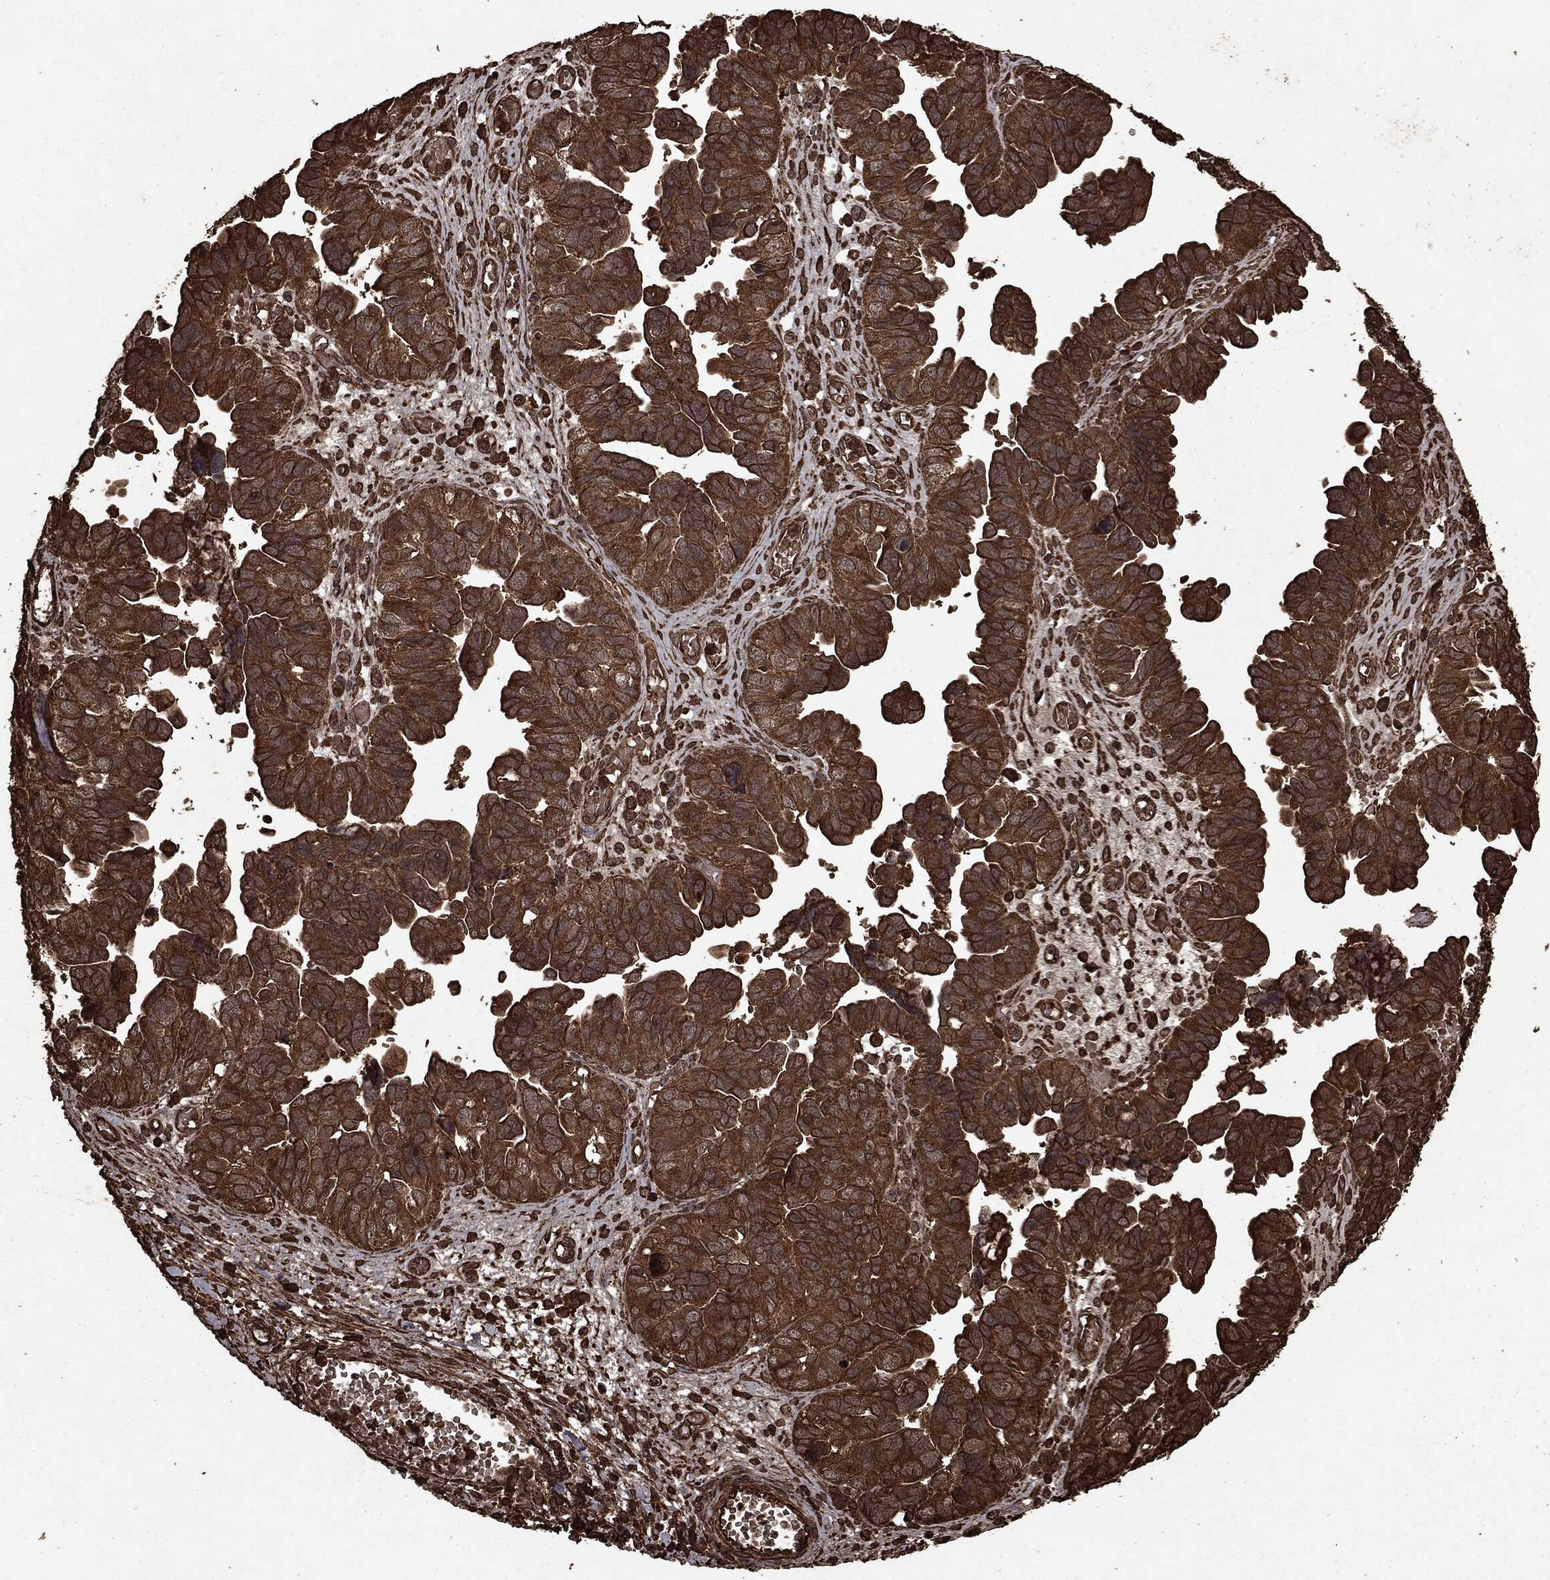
{"staining": {"intensity": "strong", "quantity": ">75%", "location": "cytoplasmic/membranous"}, "tissue": "ovarian cancer", "cell_type": "Tumor cells", "image_type": "cancer", "snomed": [{"axis": "morphology", "description": "Cystadenocarcinoma, serous, NOS"}, {"axis": "topography", "description": "Ovary"}], "caption": "A histopathology image of human ovarian cancer stained for a protein demonstrates strong cytoplasmic/membranous brown staining in tumor cells.", "gene": "ARAF", "patient": {"sex": "female", "age": 64}}